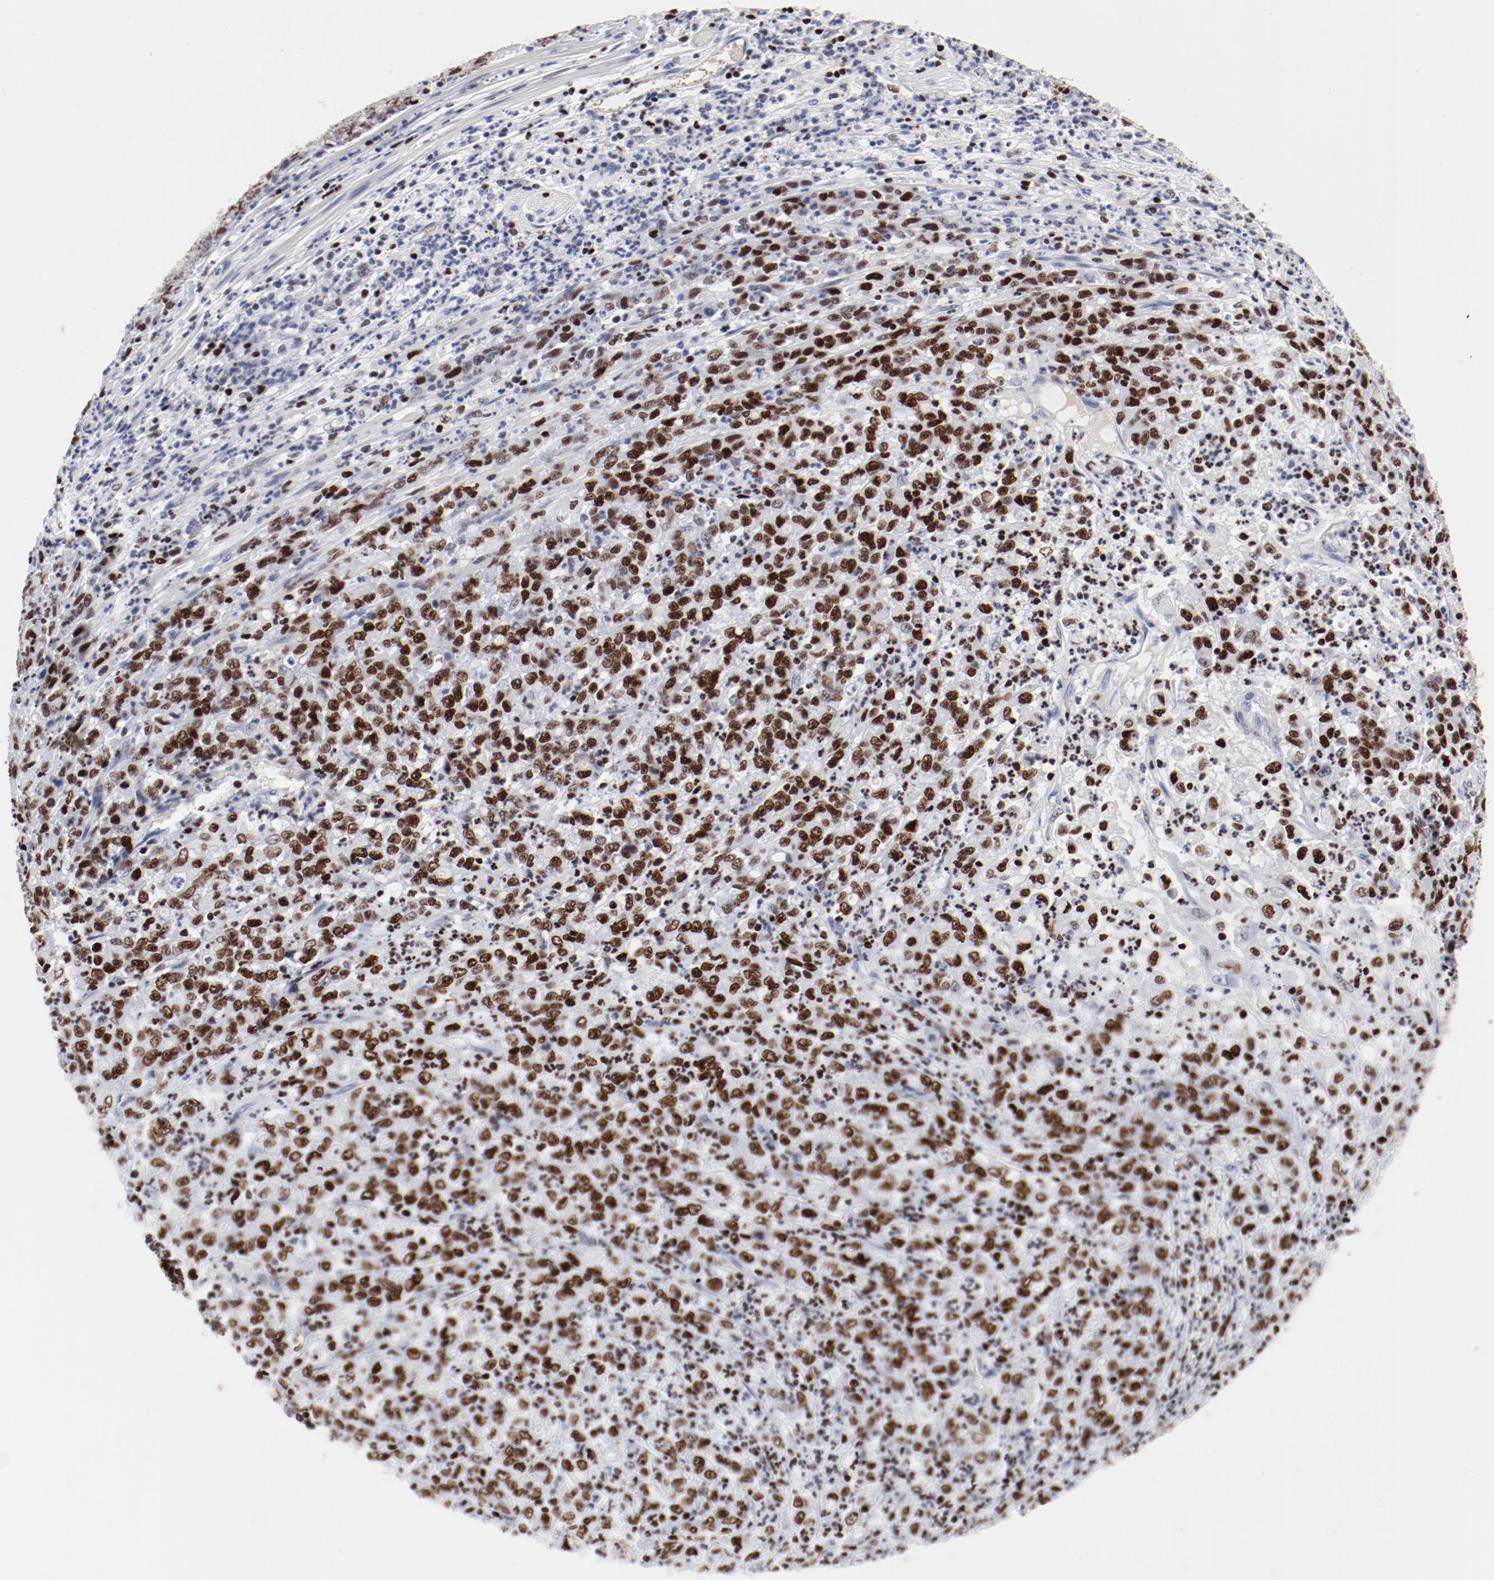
{"staining": {"intensity": "strong", "quantity": ">75%", "location": "nuclear"}, "tissue": "stomach cancer", "cell_type": "Tumor cells", "image_type": "cancer", "snomed": [{"axis": "morphology", "description": "Adenocarcinoma, NOS"}, {"axis": "topography", "description": "Stomach, lower"}], "caption": "IHC staining of stomach adenocarcinoma, which demonstrates high levels of strong nuclear expression in approximately >75% of tumor cells indicating strong nuclear protein expression. The staining was performed using DAB (3,3'-diaminobenzidine) (brown) for protein detection and nuclei were counterstained in hematoxylin (blue).", "gene": "SMARCC2", "patient": {"sex": "female", "age": 71}}